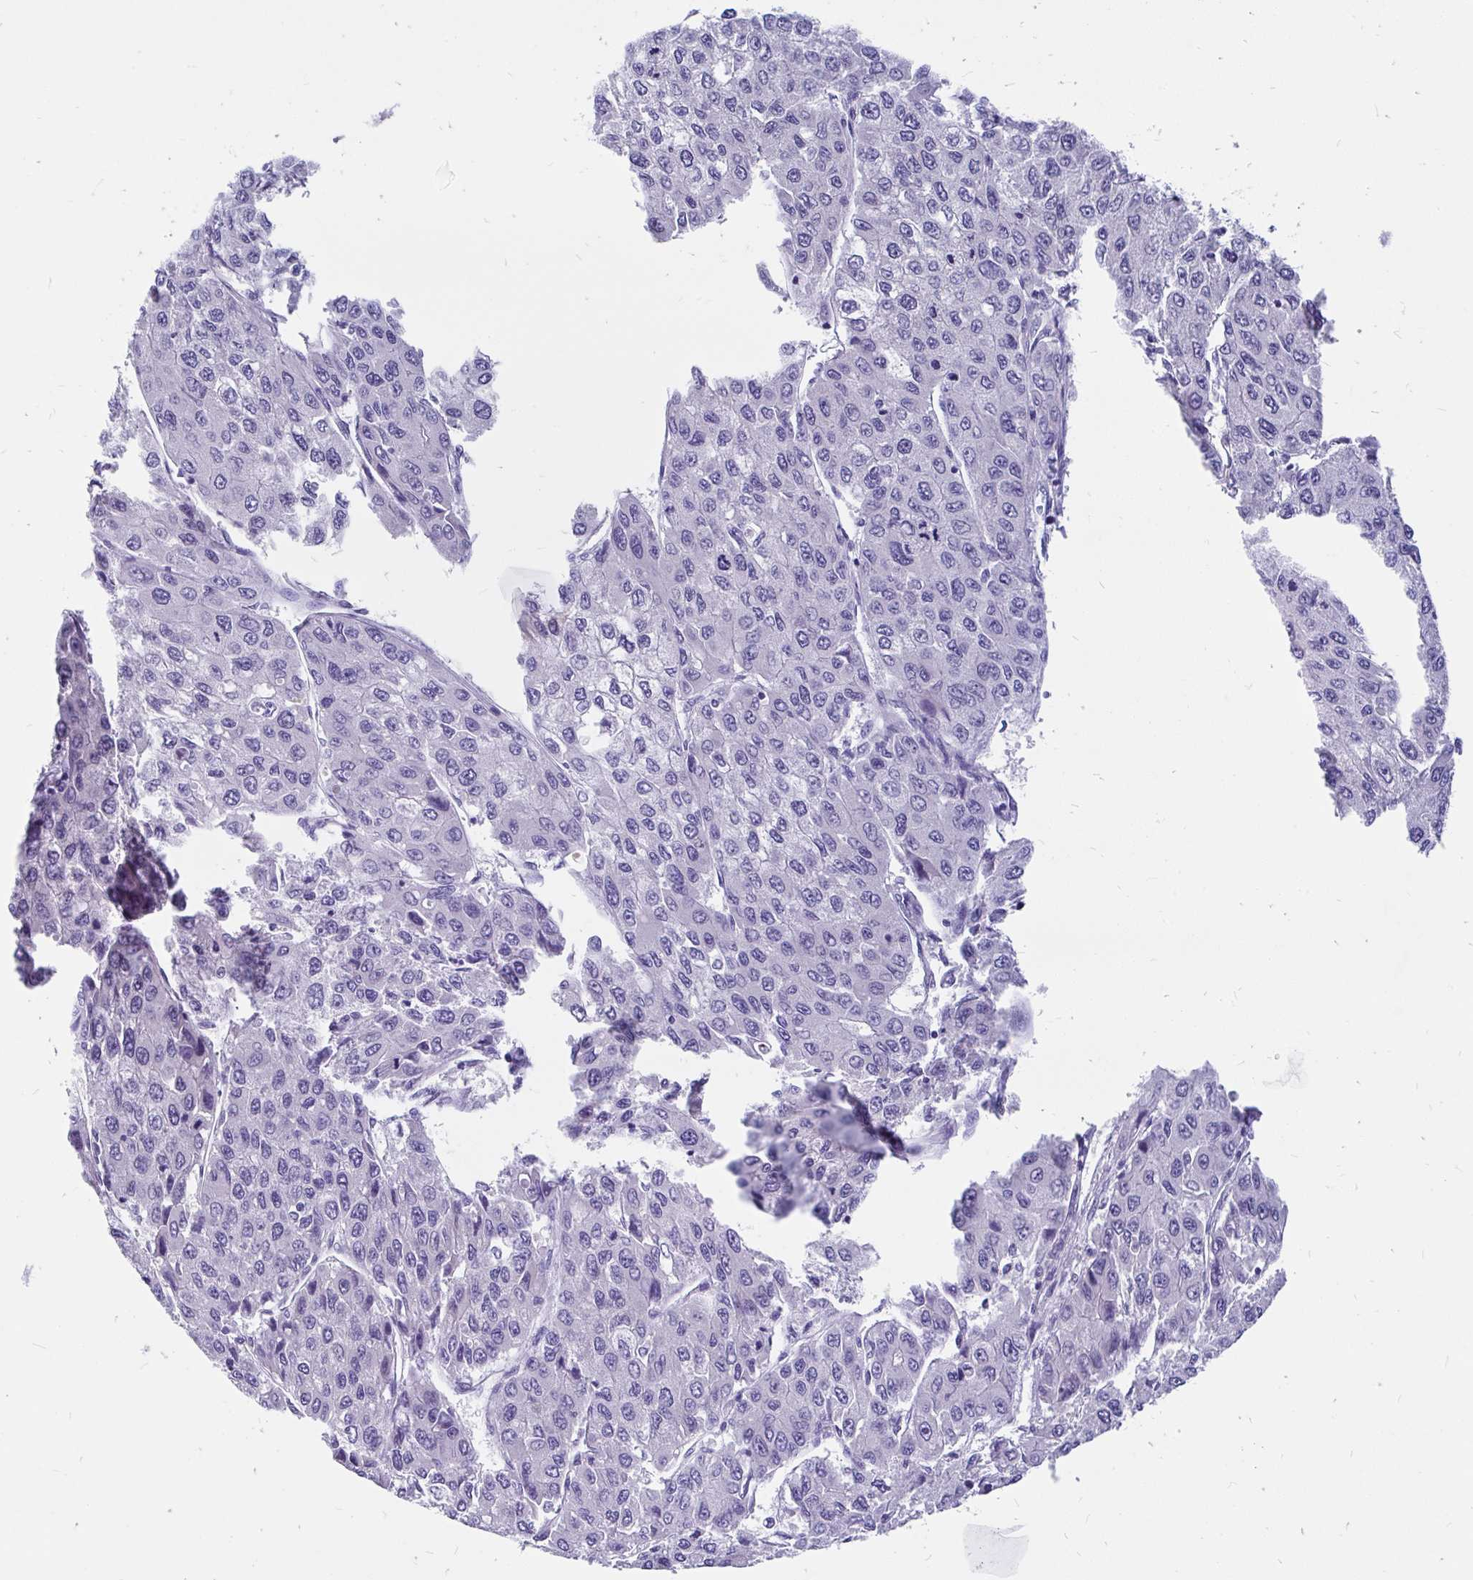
{"staining": {"intensity": "negative", "quantity": "none", "location": "none"}, "tissue": "liver cancer", "cell_type": "Tumor cells", "image_type": "cancer", "snomed": [{"axis": "morphology", "description": "Carcinoma, Hepatocellular, NOS"}, {"axis": "topography", "description": "Liver"}], "caption": "Immunohistochemical staining of liver hepatocellular carcinoma exhibits no significant expression in tumor cells.", "gene": "KIAA2013", "patient": {"sex": "female", "age": 66}}